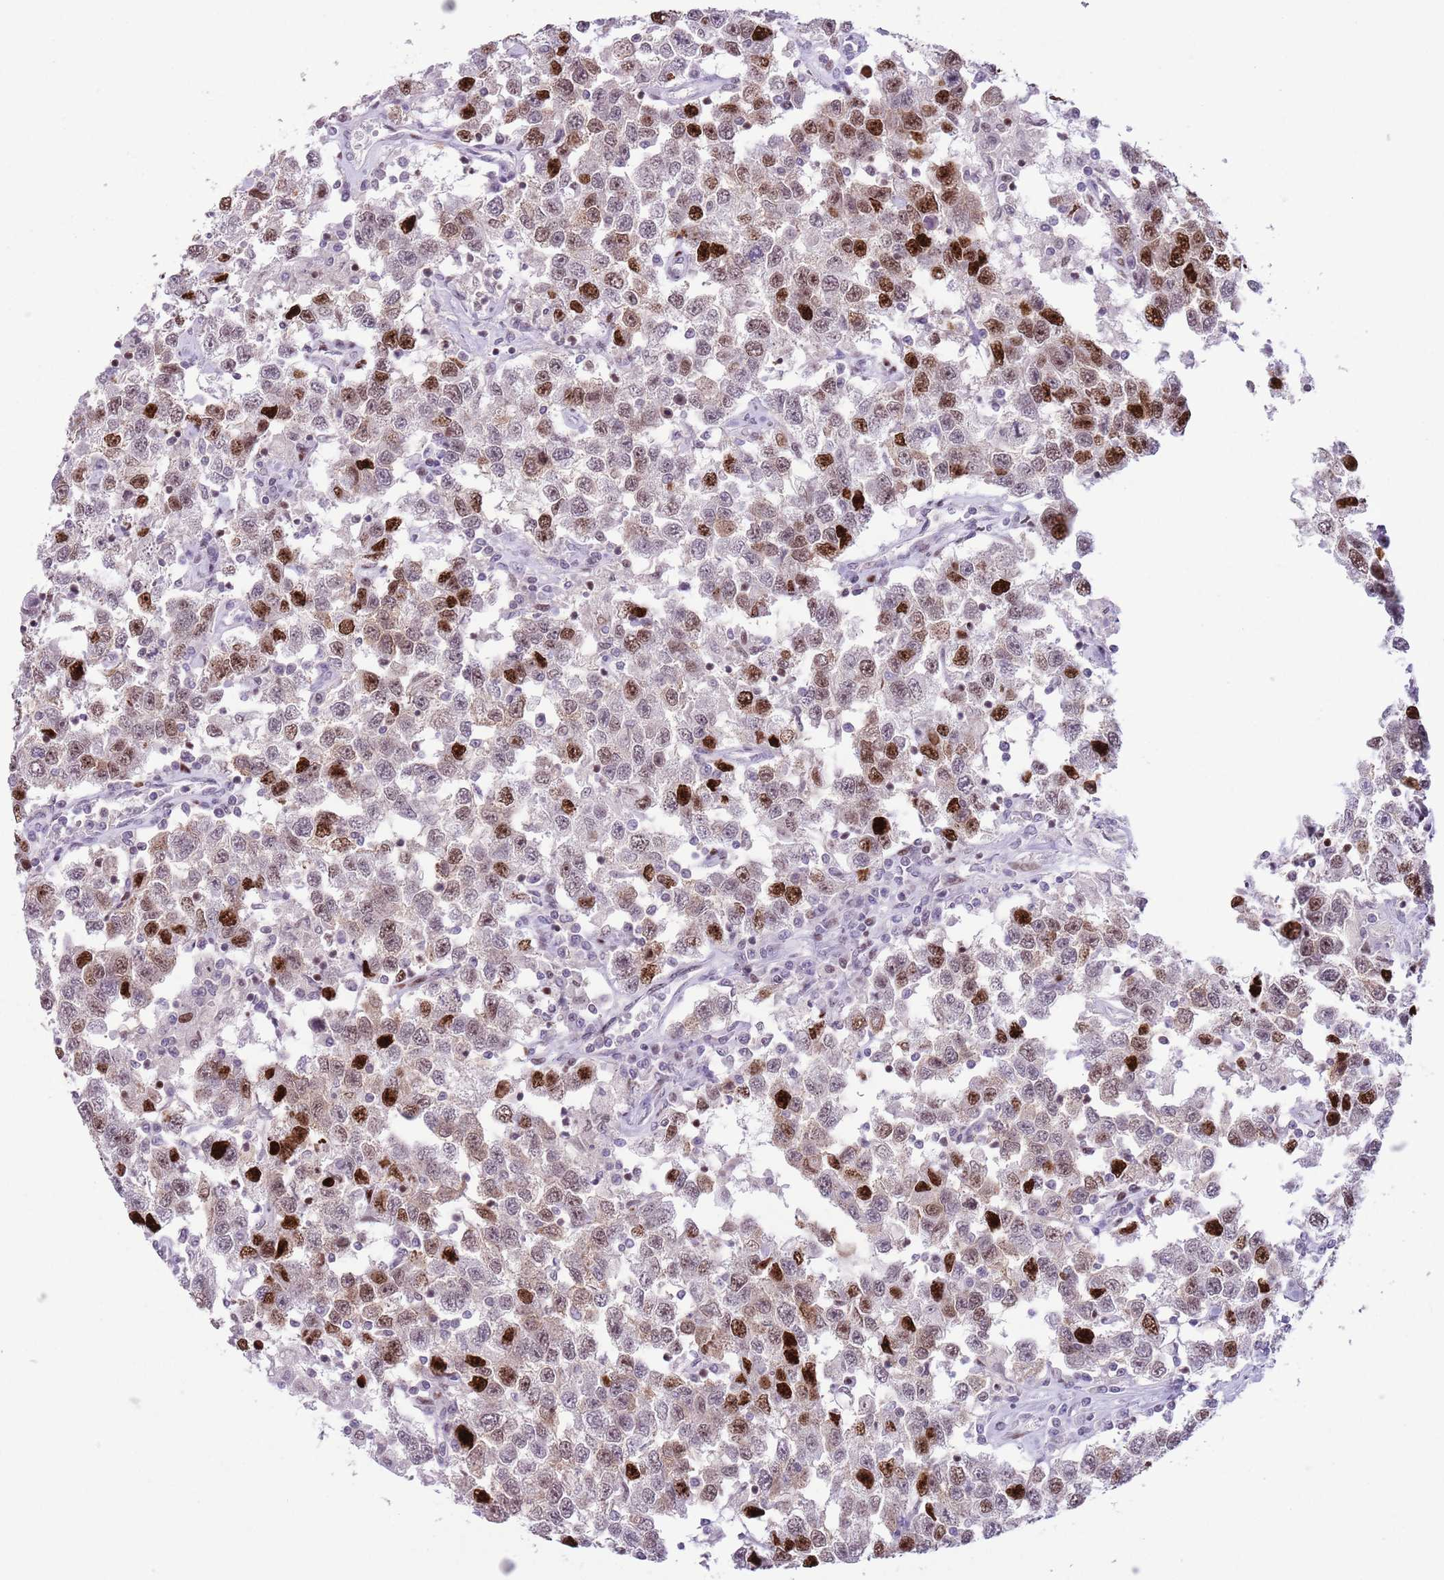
{"staining": {"intensity": "strong", "quantity": "25%-75%", "location": "nuclear"}, "tissue": "testis cancer", "cell_type": "Tumor cells", "image_type": "cancer", "snomed": [{"axis": "morphology", "description": "Seminoma, NOS"}, {"axis": "topography", "description": "Testis"}], "caption": "Human testis cancer stained with a brown dye shows strong nuclear positive expression in approximately 25%-75% of tumor cells.", "gene": "MFSD10", "patient": {"sex": "male", "age": 41}}